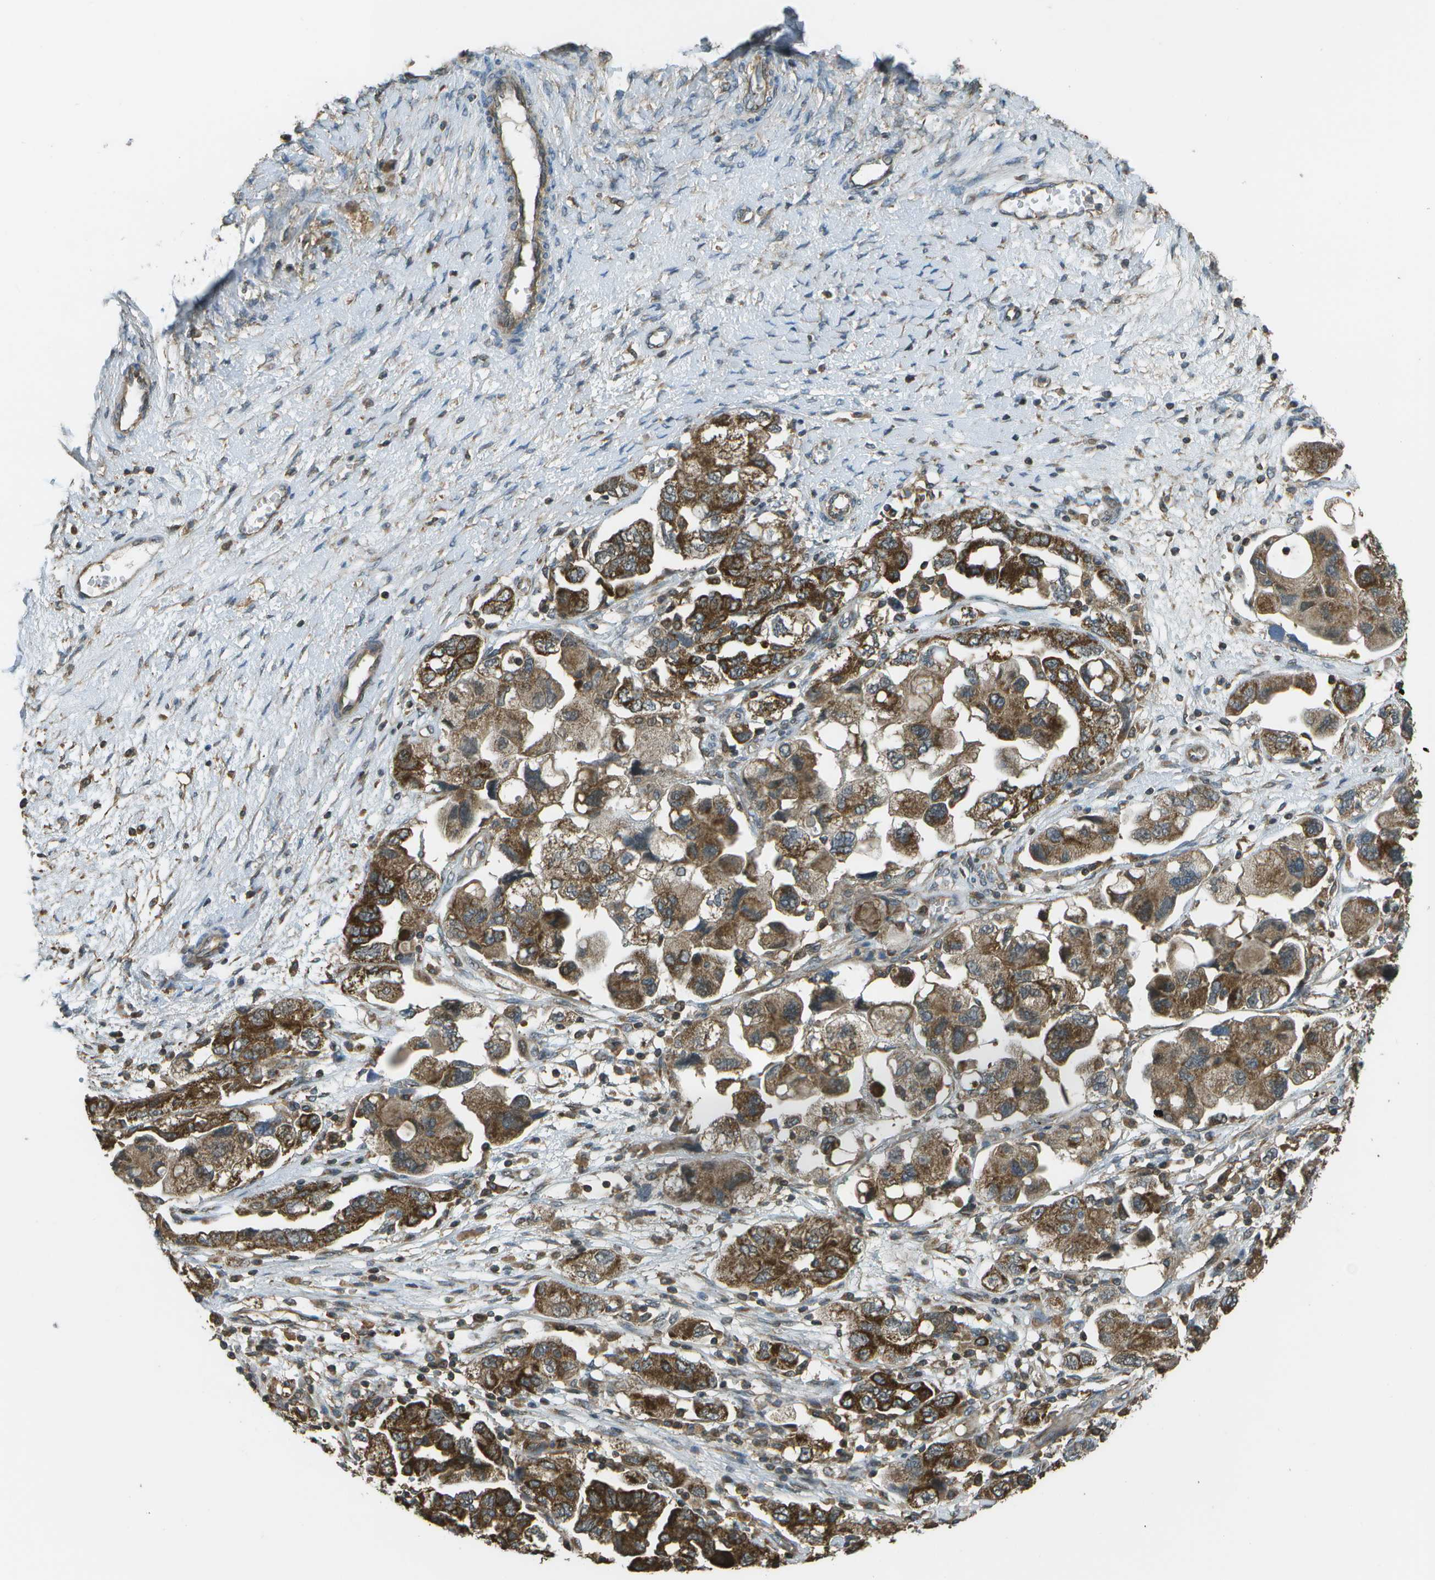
{"staining": {"intensity": "strong", "quantity": ">75%", "location": "cytoplasmic/membranous"}, "tissue": "ovarian cancer", "cell_type": "Tumor cells", "image_type": "cancer", "snomed": [{"axis": "morphology", "description": "Carcinoma, NOS"}, {"axis": "morphology", "description": "Cystadenocarcinoma, serous, NOS"}, {"axis": "topography", "description": "Ovary"}], "caption": "Carcinoma (ovarian) stained for a protein shows strong cytoplasmic/membranous positivity in tumor cells. The protein of interest is stained brown, and the nuclei are stained in blue (DAB IHC with brightfield microscopy, high magnification).", "gene": "PLPBP", "patient": {"sex": "female", "age": 69}}